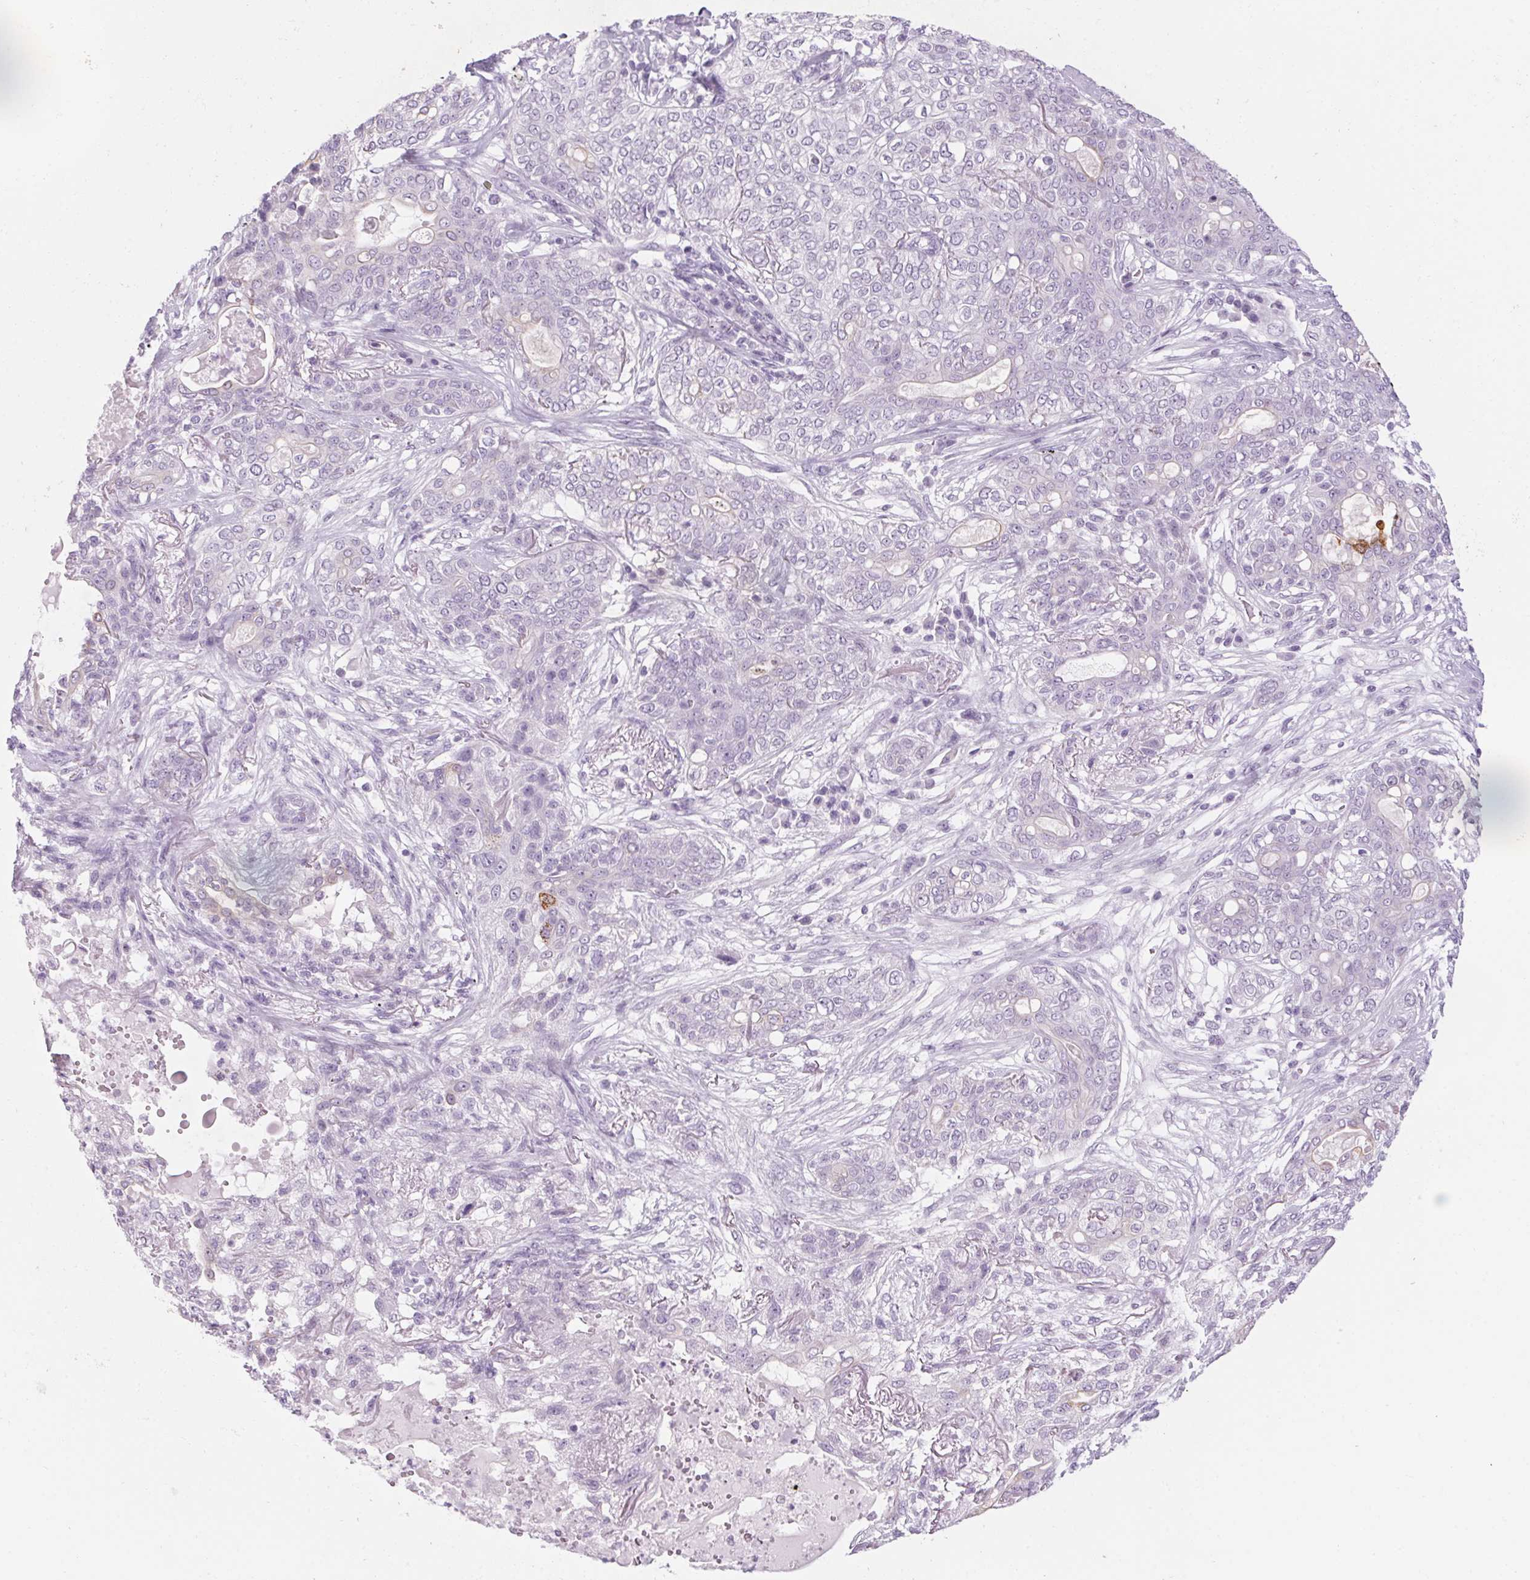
{"staining": {"intensity": "negative", "quantity": "none", "location": "none"}, "tissue": "lung cancer", "cell_type": "Tumor cells", "image_type": "cancer", "snomed": [{"axis": "morphology", "description": "Squamous cell carcinoma, NOS"}, {"axis": "topography", "description": "Lung"}], "caption": "Histopathology image shows no significant protein positivity in tumor cells of lung squamous cell carcinoma.", "gene": "RPTN", "patient": {"sex": "female", "age": 70}}